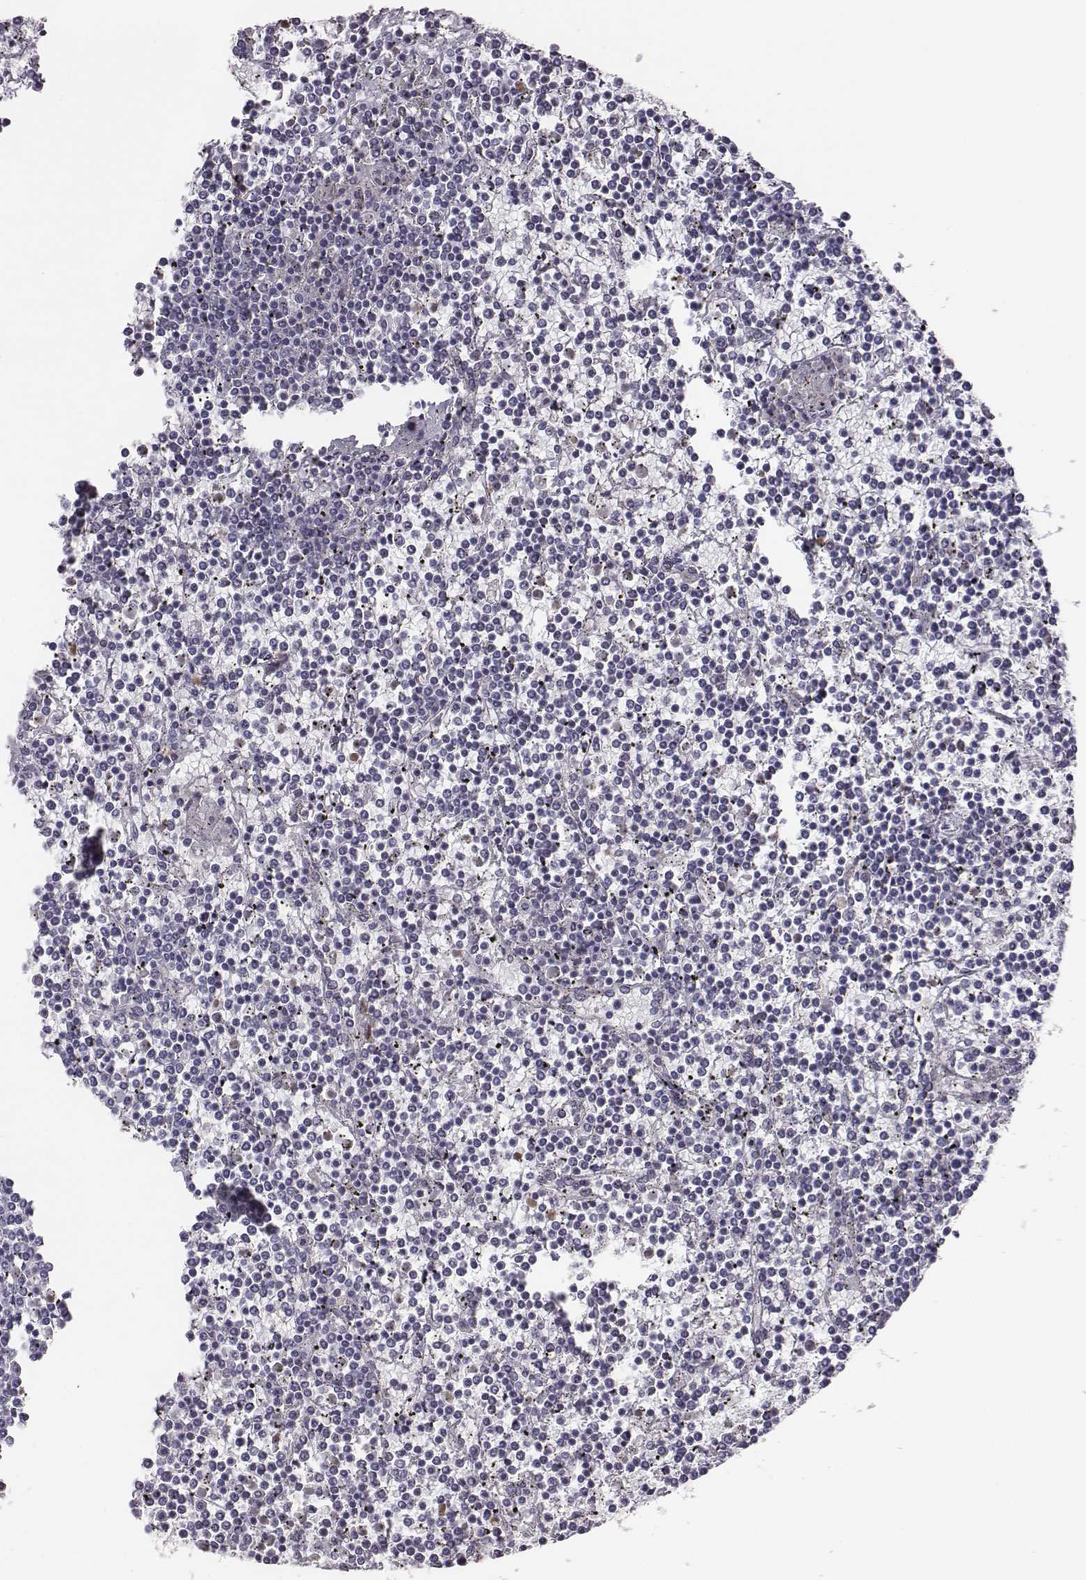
{"staining": {"intensity": "negative", "quantity": "none", "location": "none"}, "tissue": "lymphoma", "cell_type": "Tumor cells", "image_type": "cancer", "snomed": [{"axis": "morphology", "description": "Malignant lymphoma, non-Hodgkin's type, Low grade"}, {"axis": "topography", "description": "Spleen"}], "caption": "Malignant lymphoma, non-Hodgkin's type (low-grade) was stained to show a protein in brown. There is no significant staining in tumor cells.", "gene": "ADAM7", "patient": {"sex": "female", "age": 19}}